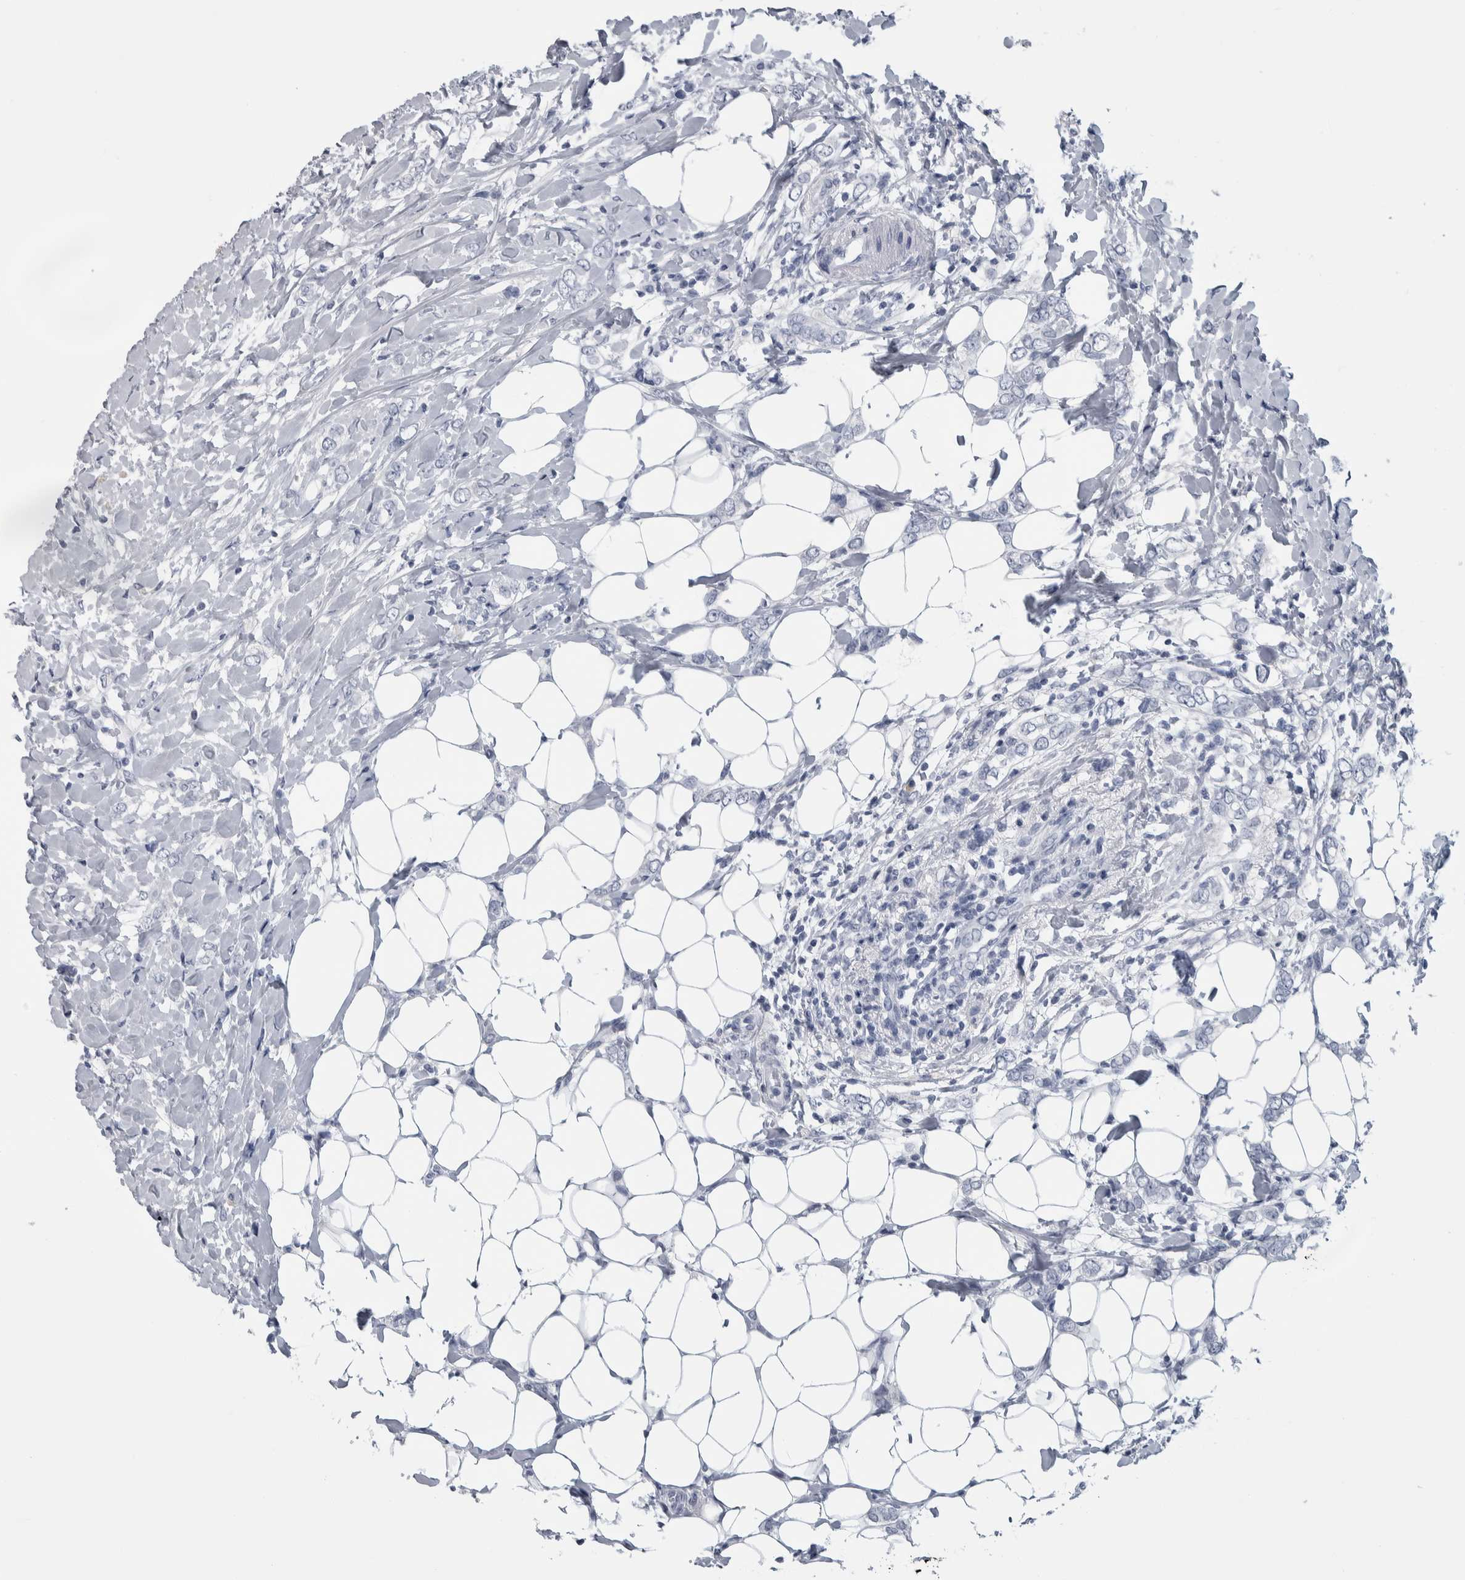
{"staining": {"intensity": "negative", "quantity": "none", "location": "none"}, "tissue": "breast cancer", "cell_type": "Tumor cells", "image_type": "cancer", "snomed": [{"axis": "morphology", "description": "Normal tissue, NOS"}, {"axis": "morphology", "description": "Lobular carcinoma"}, {"axis": "topography", "description": "Breast"}], "caption": "The image shows no staining of tumor cells in lobular carcinoma (breast).", "gene": "CDH17", "patient": {"sex": "female", "age": 47}}